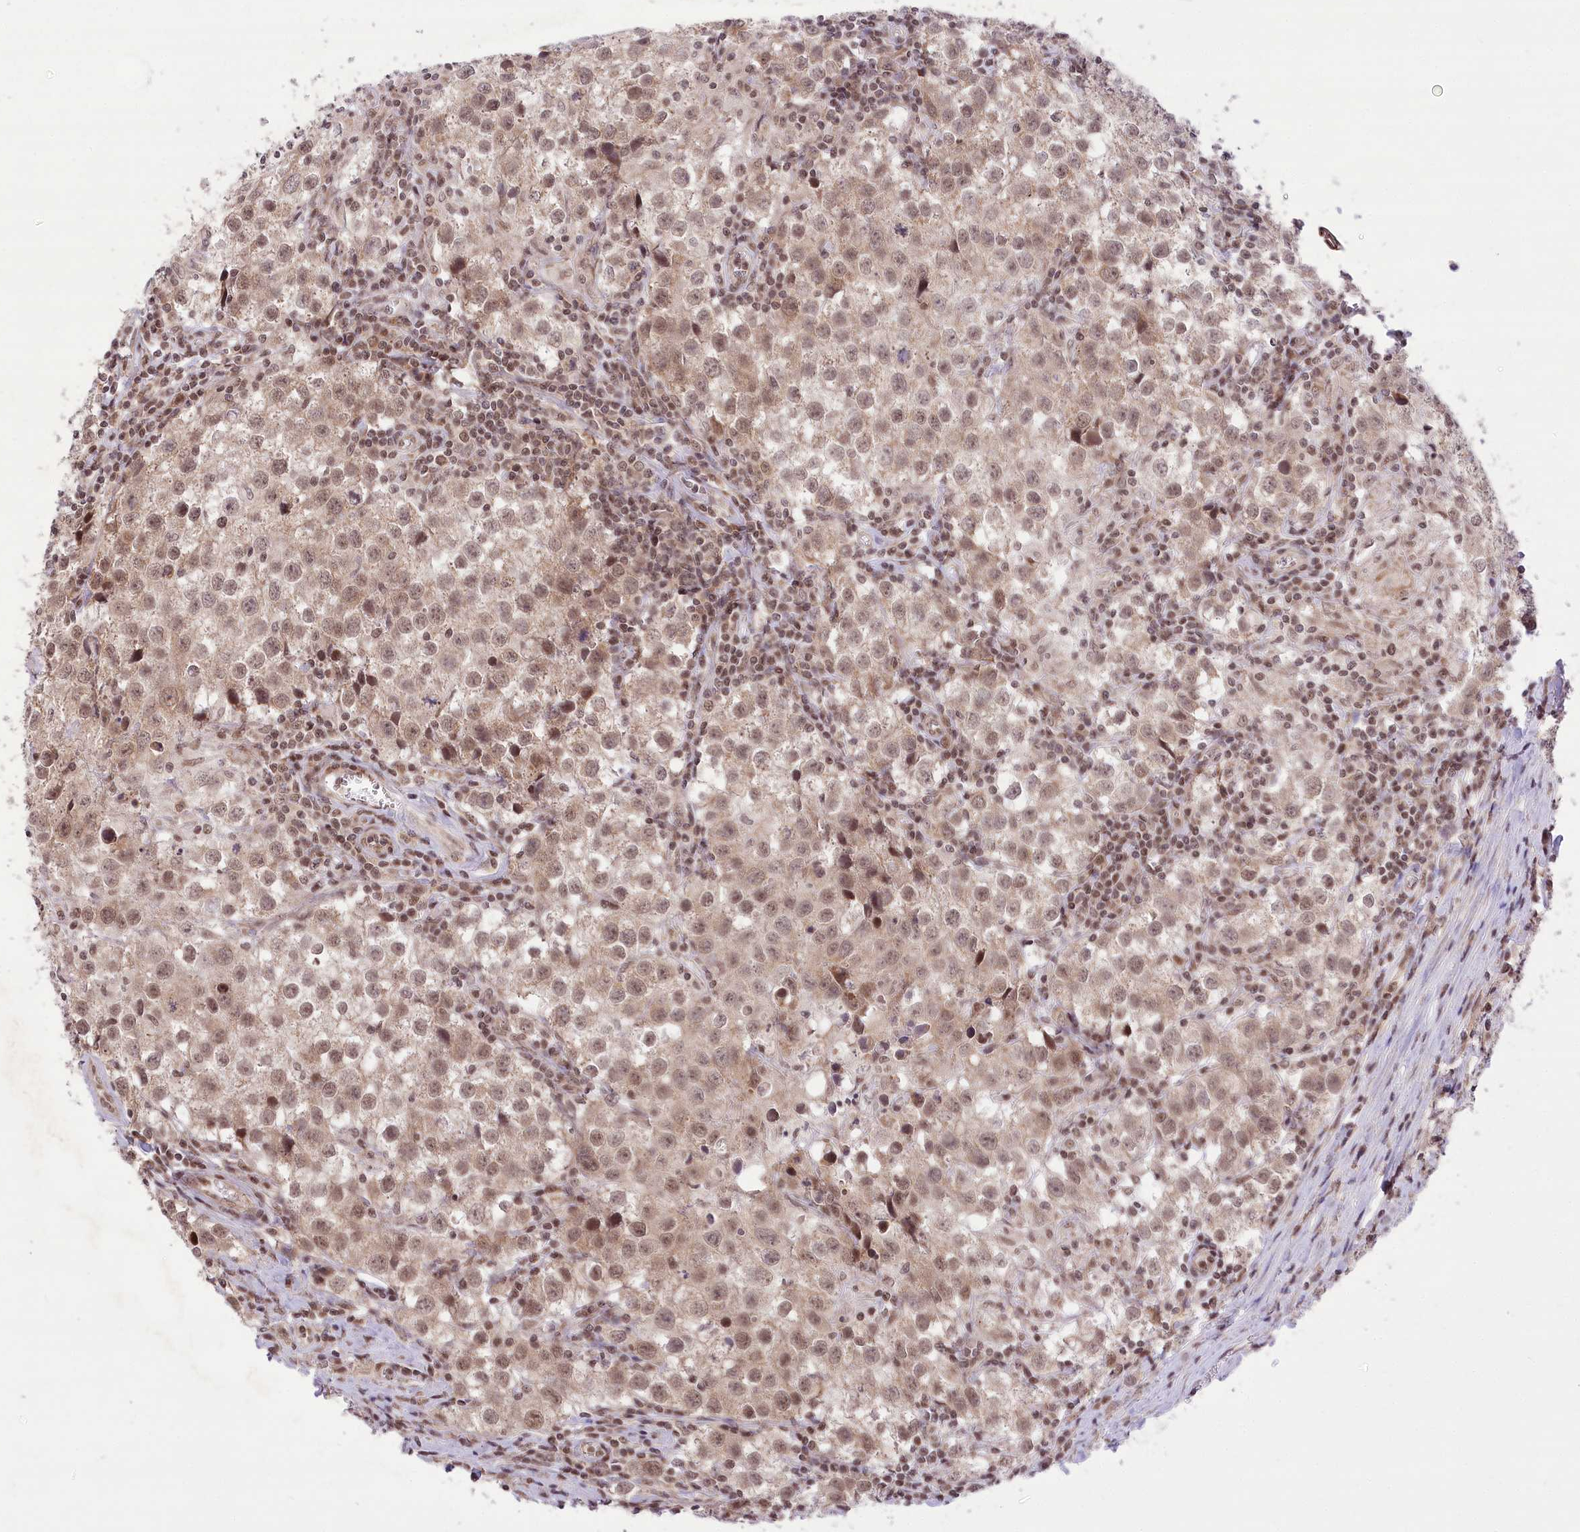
{"staining": {"intensity": "weak", "quantity": ">75%", "location": "cytoplasmic/membranous,nuclear"}, "tissue": "testis cancer", "cell_type": "Tumor cells", "image_type": "cancer", "snomed": [{"axis": "morphology", "description": "Seminoma, NOS"}, {"axis": "morphology", "description": "Carcinoma, Embryonal, NOS"}, {"axis": "topography", "description": "Testis"}], "caption": "Tumor cells display low levels of weak cytoplasmic/membranous and nuclear expression in approximately >75% of cells in human testis seminoma. The protein is shown in brown color, while the nuclei are stained blue.", "gene": "ZMAT2", "patient": {"sex": "male", "age": 43}}